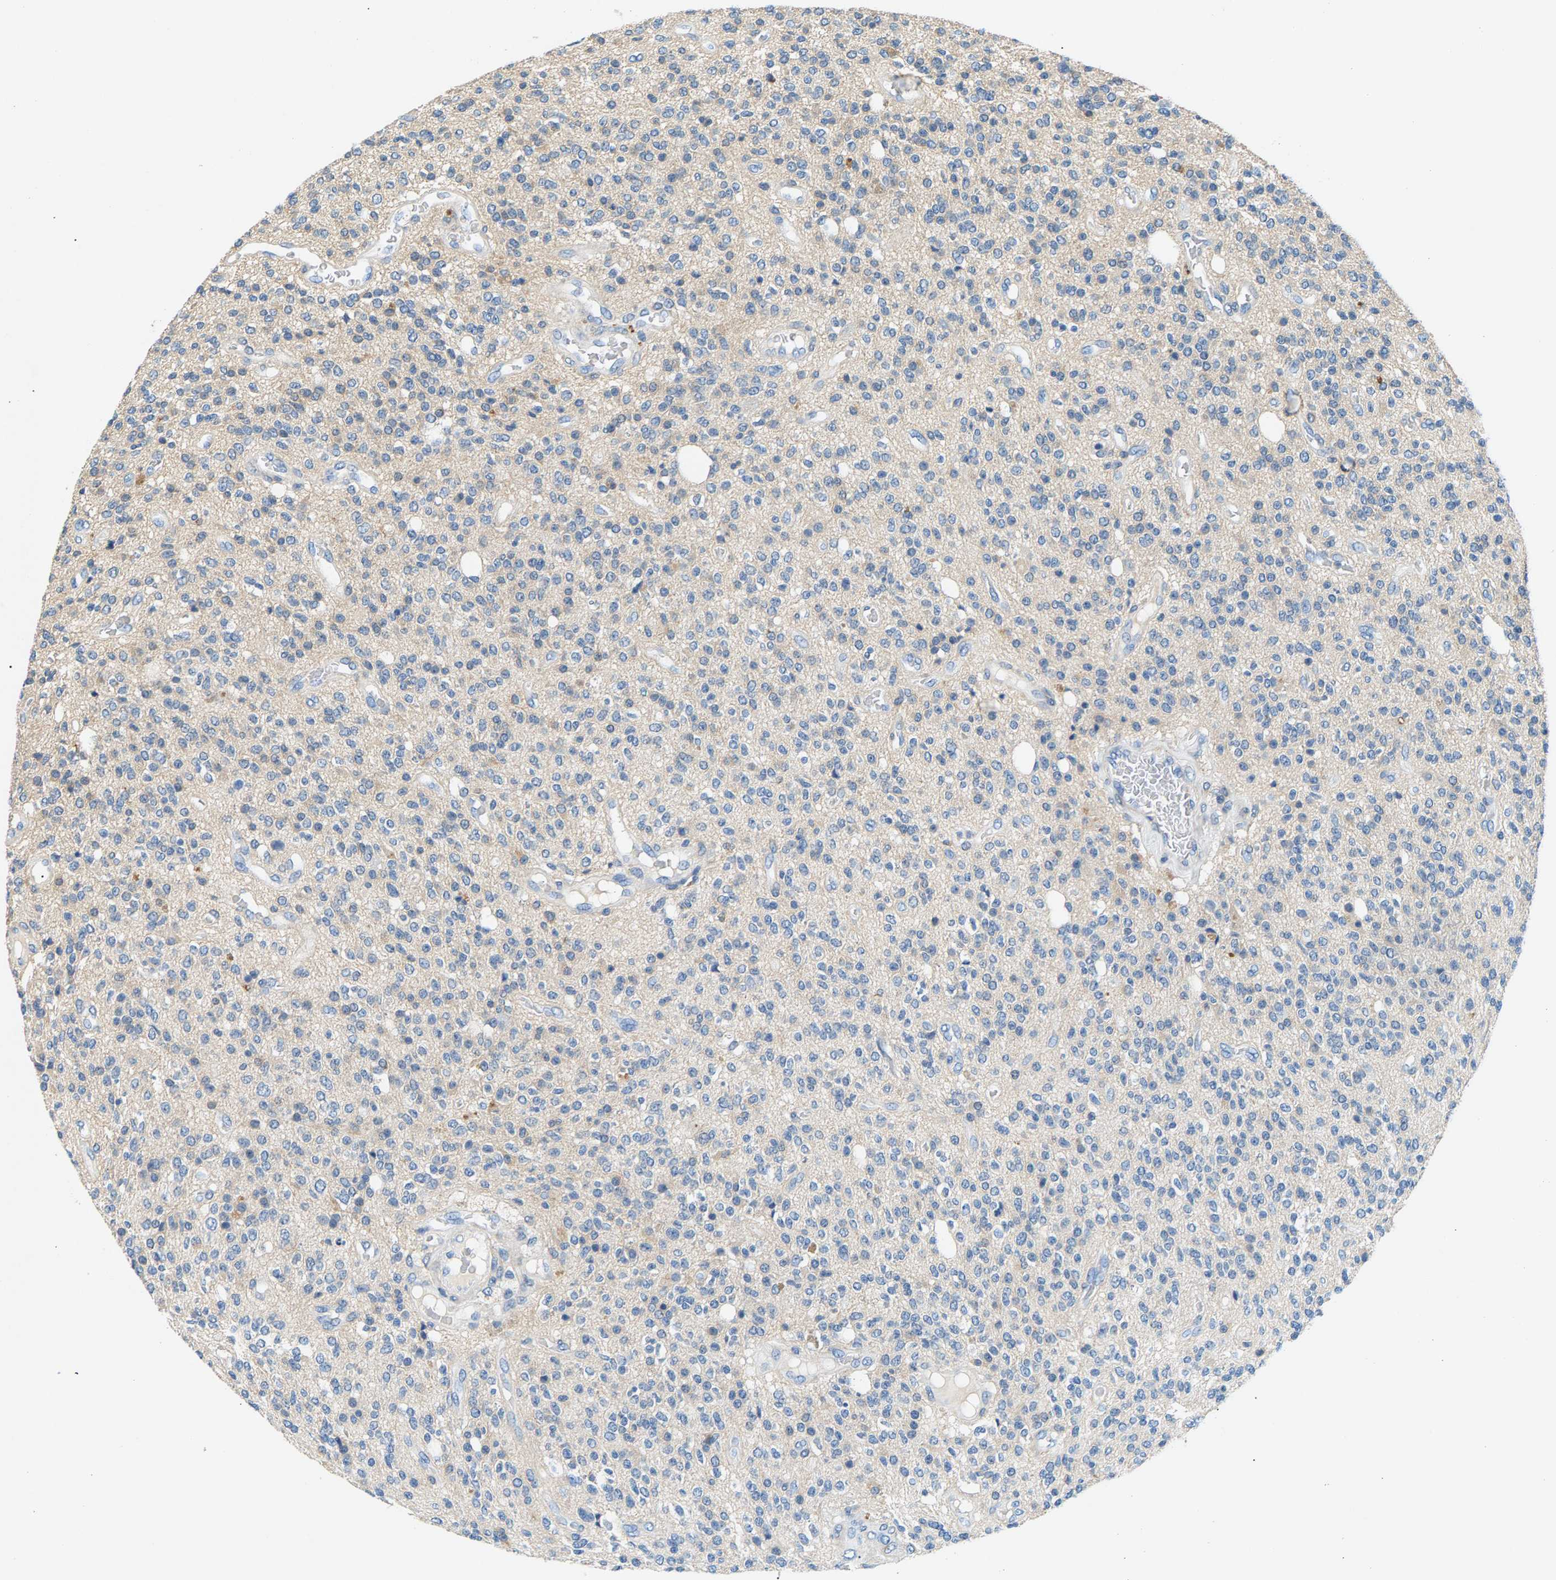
{"staining": {"intensity": "weak", "quantity": "<25%", "location": "cytoplasmic/membranous"}, "tissue": "glioma", "cell_type": "Tumor cells", "image_type": "cancer", "snomed": [{"axis": "morphology", "description": "Glioma, malignant, High grade"}, {"axis": "topography", "description": "Brain"}], "caption": "This is an immunohistochemistry histopathology image of malignant glioma (high-grade). There is no positivity in tumor cells.", "gene": "NT5C", "patient": {"sex": "male", "age": 34}}